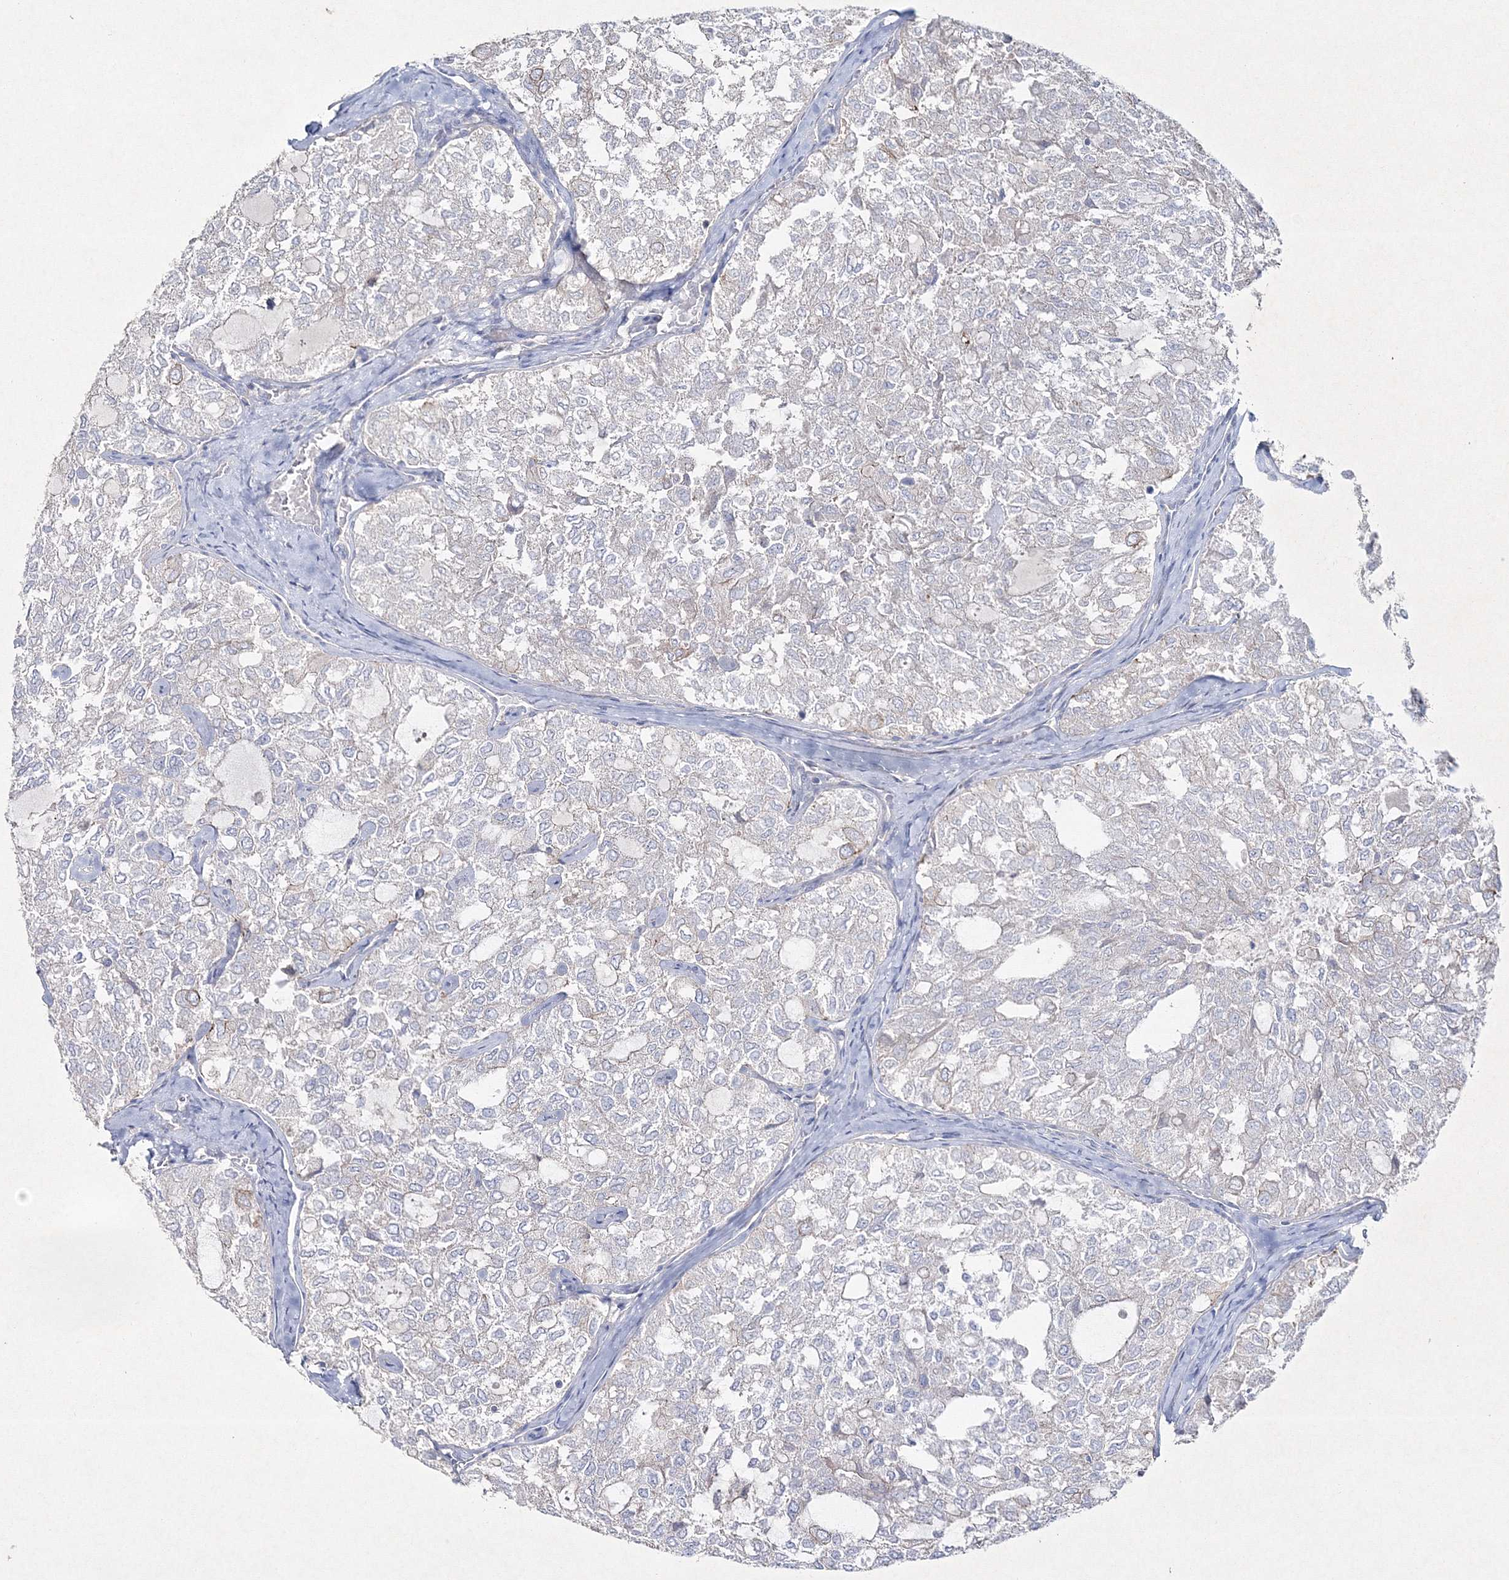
{"staining": {"intensity": "weak", "quantity": "<25%", "location": "cytoplasmic/membranous"}, "tissue": "thyroid cancer", "cell_type": "Tumor cells", "image_type": "cancer", "snomed": [{"axis": "morphology", "description": "Follicular adenoma carcinoma, NOS"}, {"axis": "topography", "description": "Thyroid gland"}], "caption": "High magnification brightfield microscopy of thyroid cancer (follicular adenoma carcinoma) stained with DAB (brown) and counterstained with hematoxylin (blue): tumor cells show no significant expression.", "gene": "NAA40", "patient": {"sex": "male", "age": 75}}